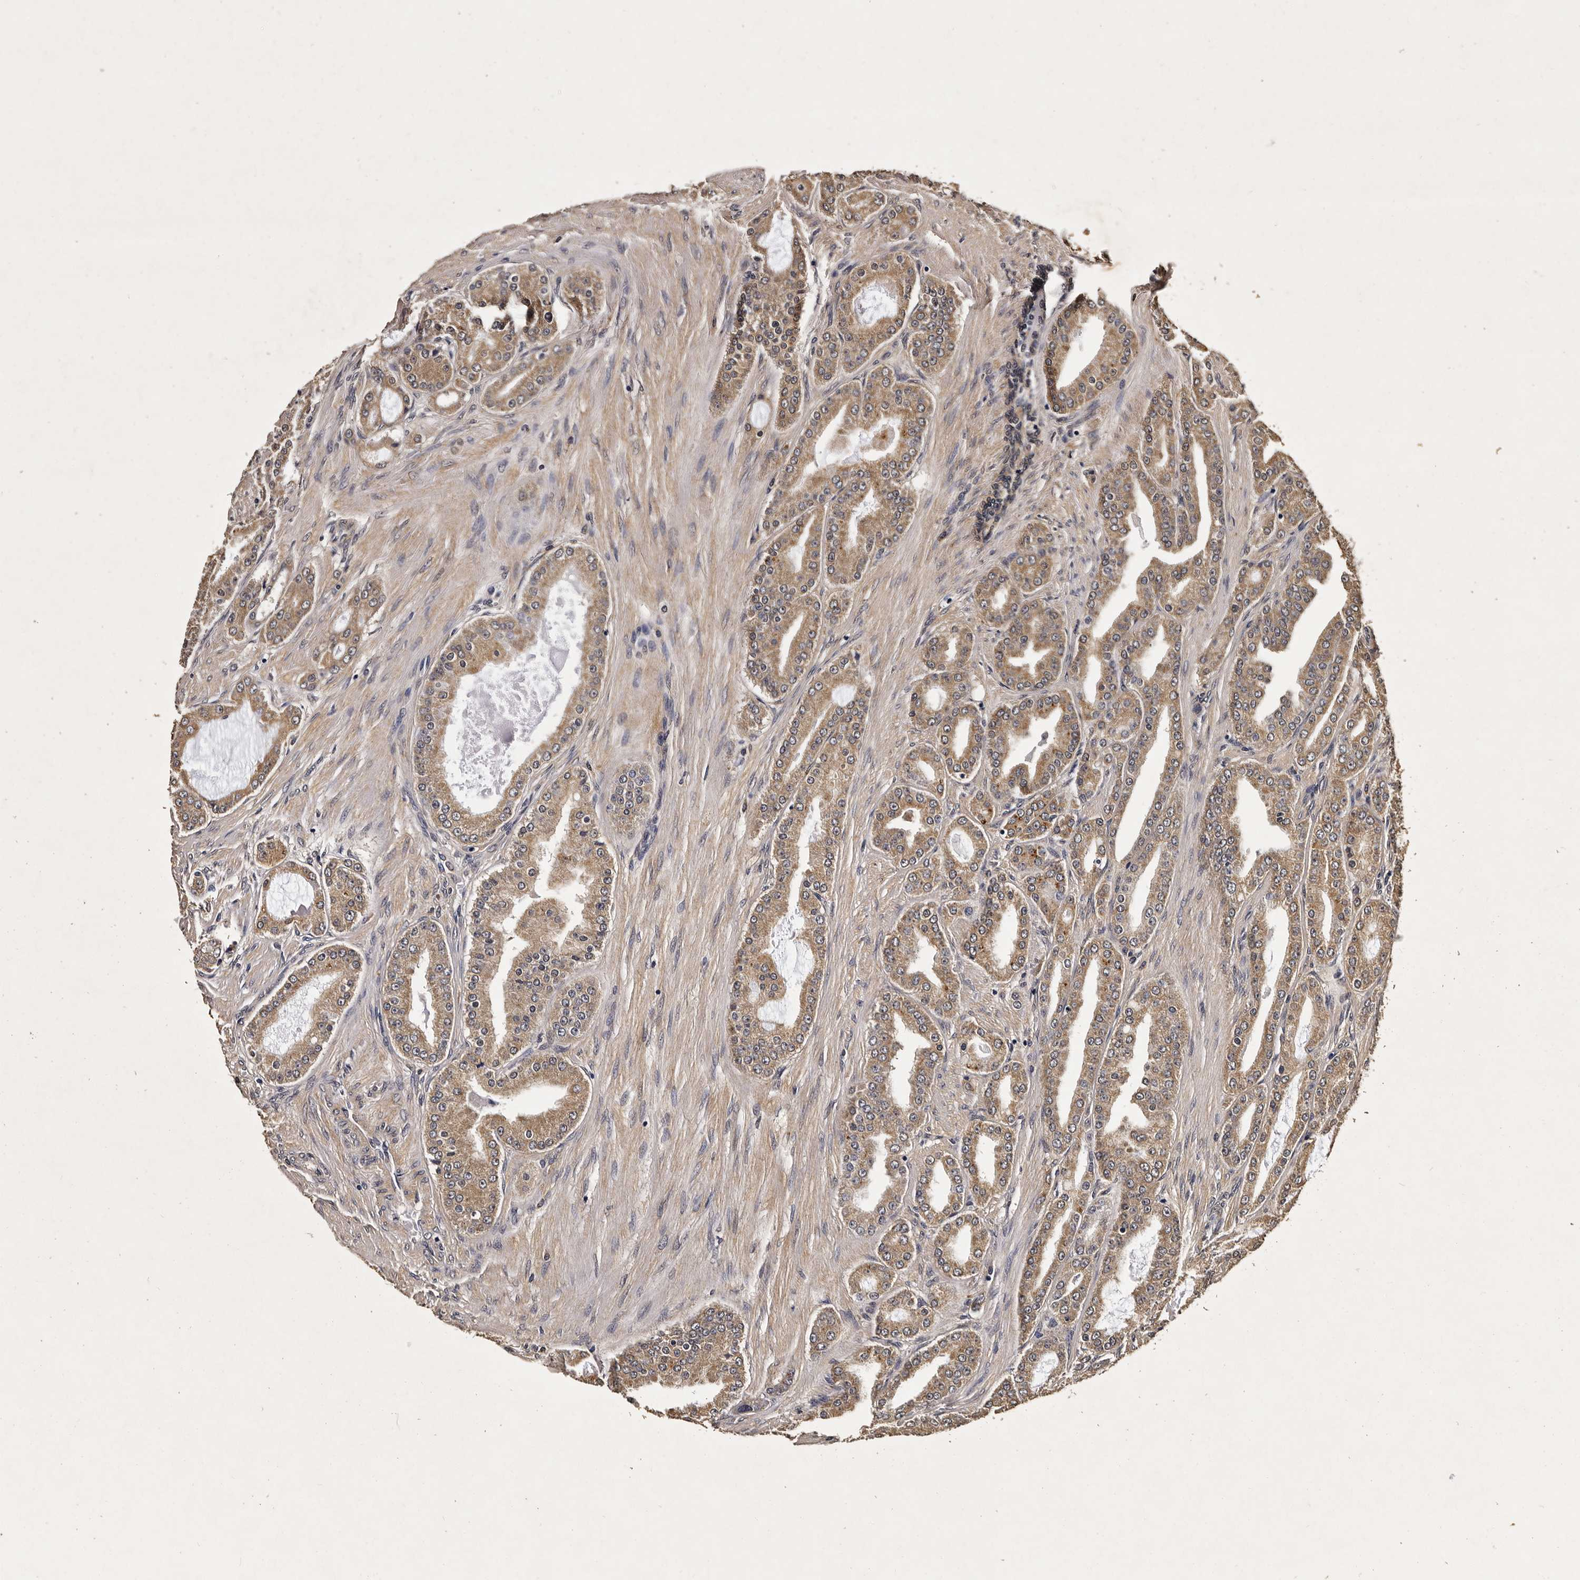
{"staining": {"intensity": "moderate", "quantity": ">75%", "location": "cytoplasmic/membranous"}, "tissue": "prostate cancer", "cell_type": "Tumor cells", "image_type": "cancer", "snomed": [{"axis": "morphology", "description": "Adenocarcinoma, High grade"}, {"axis": "topography", "description": "Prostate"}], "caption": "Immunohistochemical staining of prostate adenocarcinoma (high-grade) reveals moderate cytoplasmic/membranous protein expression in about >75% of tumor cells.", "gene": "PARS2", "patient": {"sex": "male", "age": 60}}